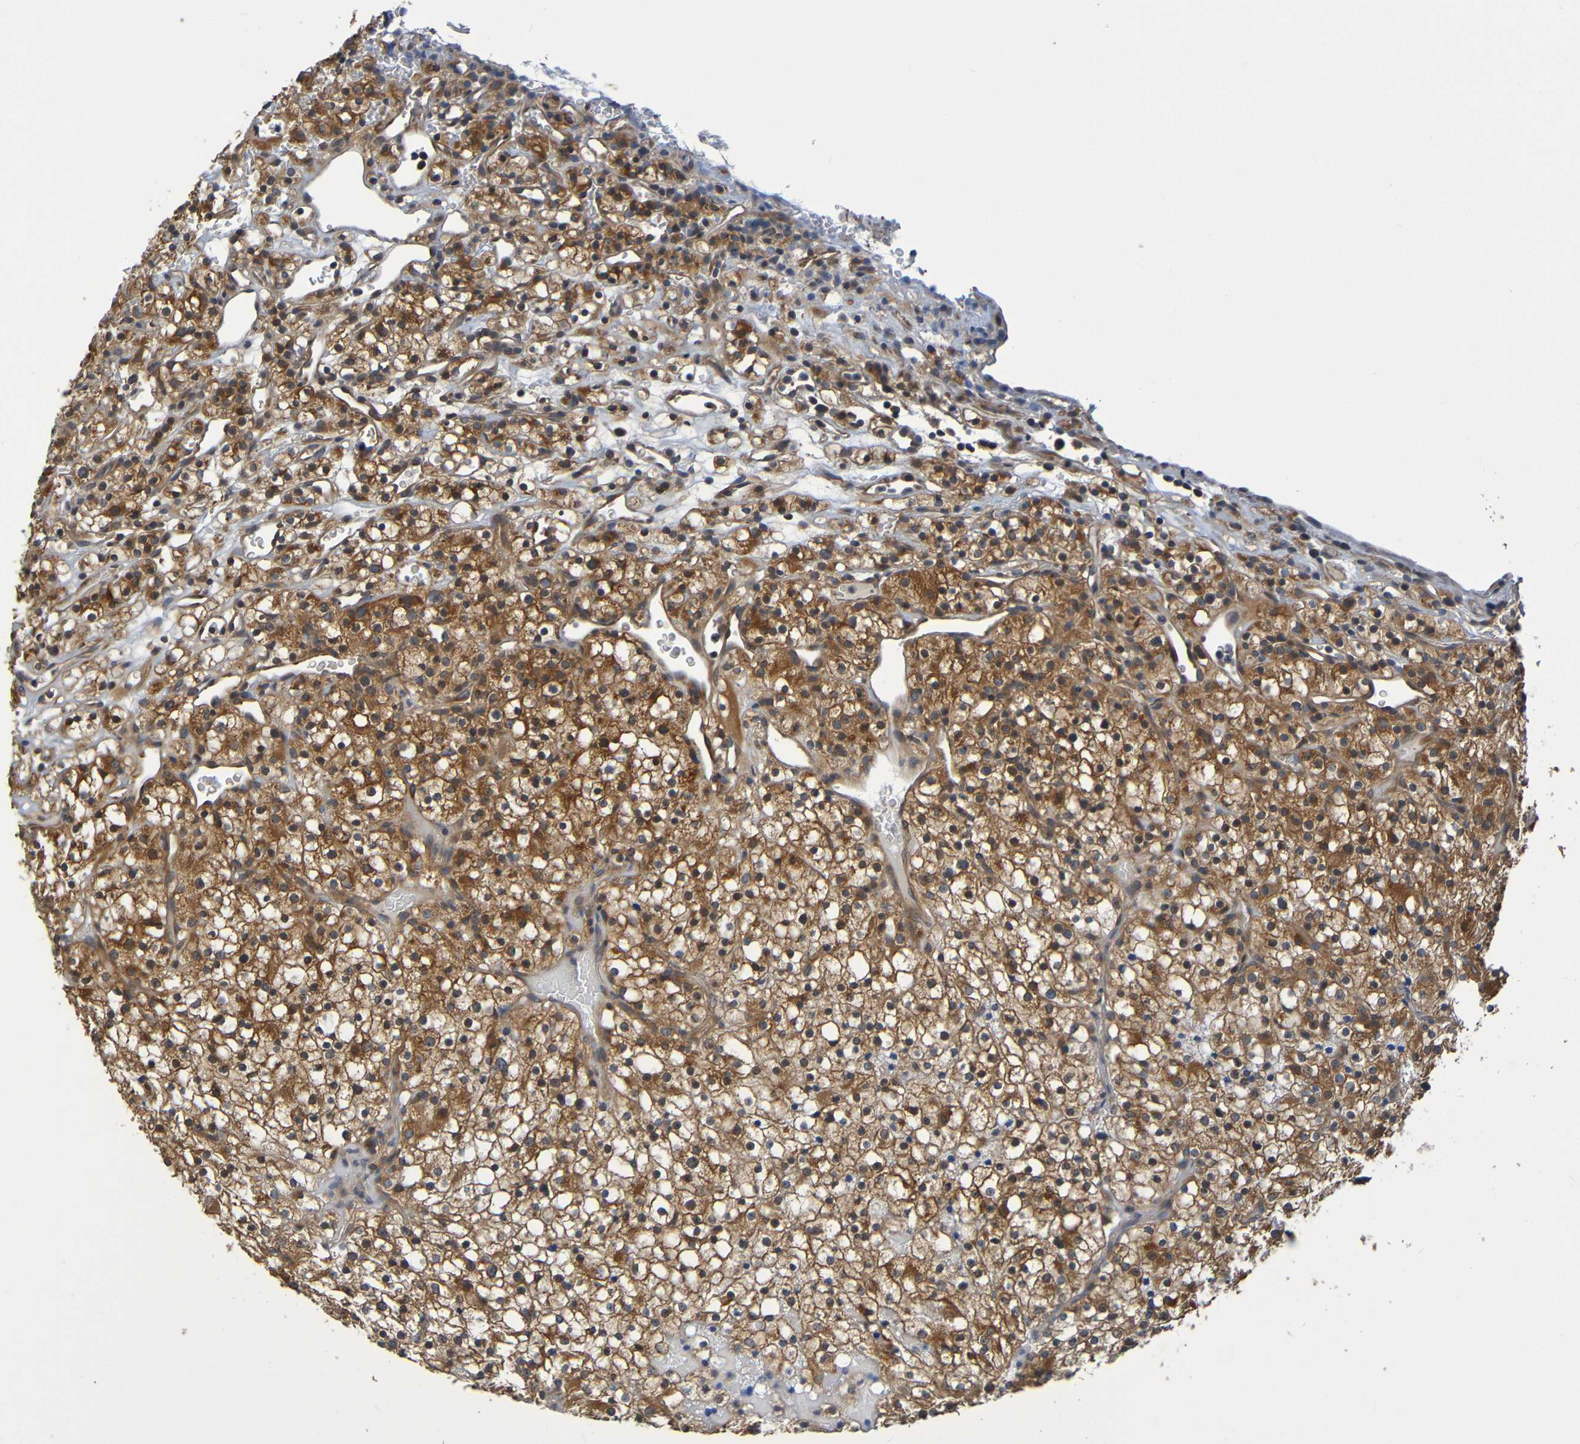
{"staining": {"intensity": "moderate", "quantity": ">75%", "location": "cytoplasmic/membranous"}, "tissue": "renal cancer", "cell_type": "Tumor cells", "image_type": "cancer", "snomed": [{"axis": "morphology", "description": "Normal tissue, NOS"}, {"axis": "morphology", "description": "Adenocarcinoma, NOS"}, {"axis": "topography", "description": "Kidney"}], "caption": "Immunohistochemistry (IHC) of human renal cancer reveals medium levels of moderate cytoplasmic/membranous staining in about >75% of tumor cells.", "gene": "CYP4F2", "patient": {"sex": "female", "age": 72}}